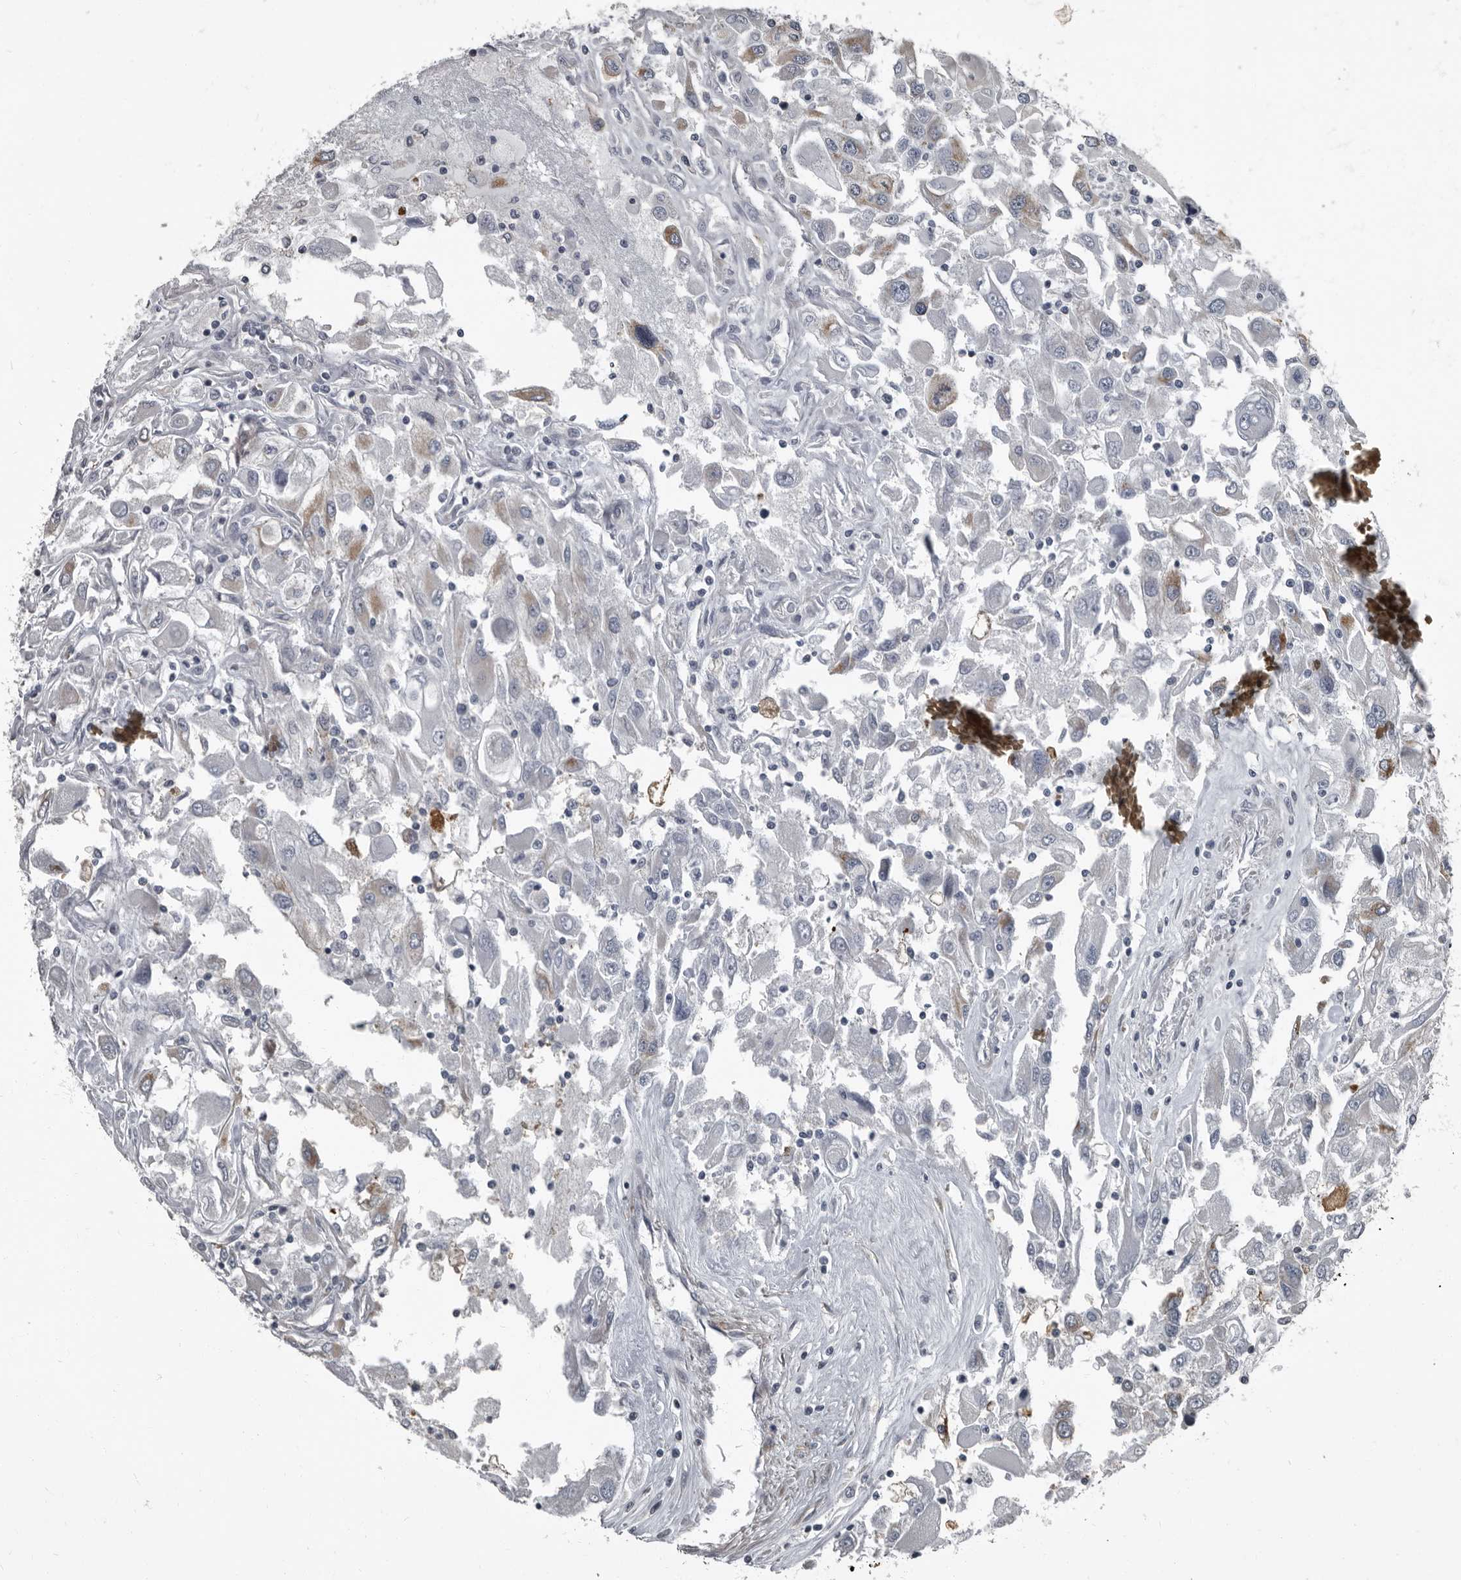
{"staining": {"intensity": "moderate", "quantity": "<25%", "location": "cytoplasmic/membranous"}, "tissue": "renal cancer", "cell_type": "Tumor cells", "image_type": "cancer", "snomed": [{"axis": "morphology", "description": "Adenocarcinoma, NOS"}, {"axis": "topography", "description": "Kidney"}], "caption": "DAB immunohistochemical staining of adenocarcinoma (renal) exhibits moderate cytoplasmic/membranous protein expression in approximately <25% of tumor cells. The staining was performed using DAB, with brown indicating positive protein expression. Nuclei are stained blue with hematoxylin.", "gene": "TPD52L1", "patient": {"sex": "female", "age": 52}}